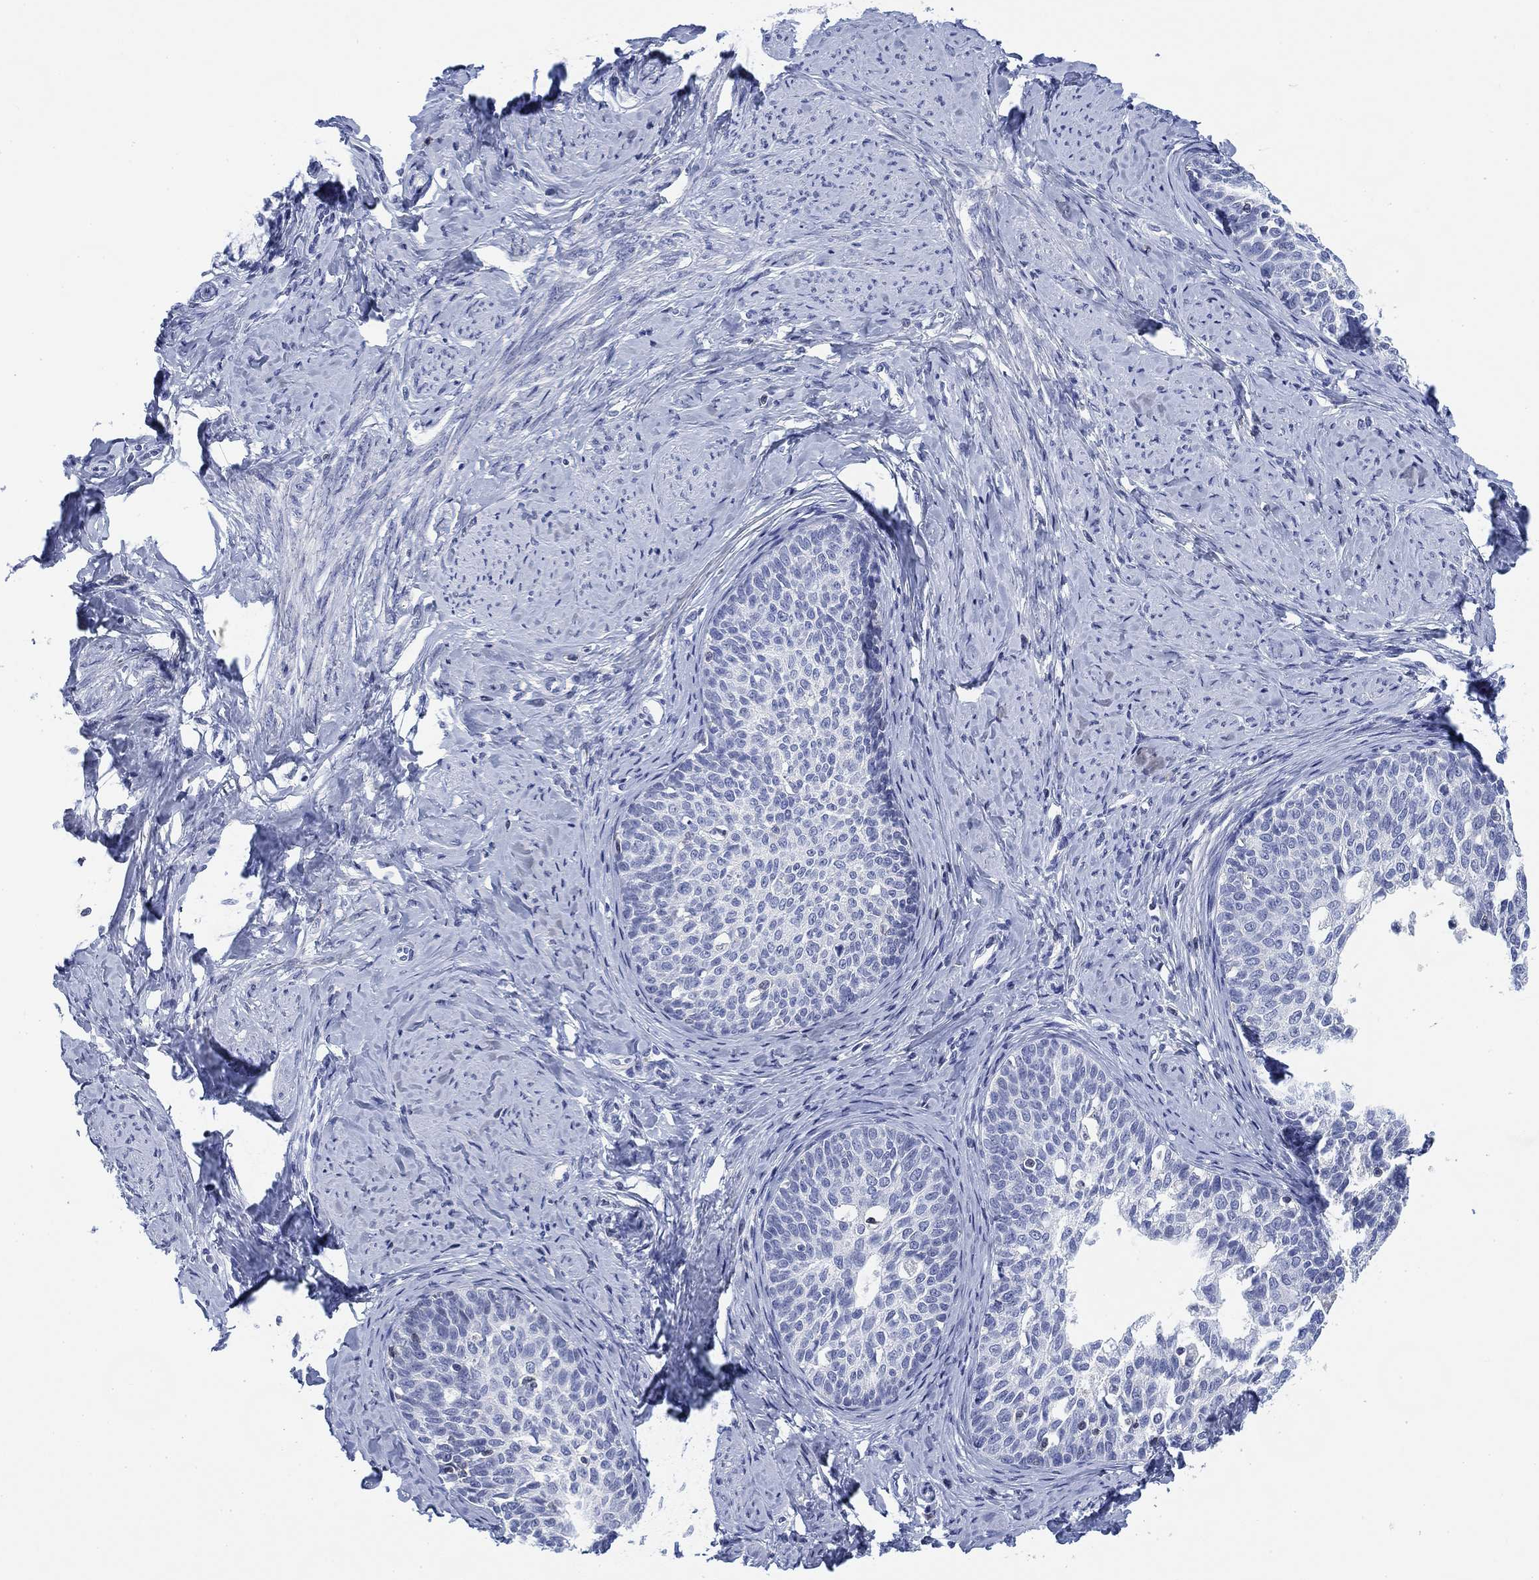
{"staining": {"intensity": "negative", "quantity": "none", "location": "none"}, "tissue": "cervical cancer", "cell_type": "Tumor cells", "image_type": "cancer", "snomed": [{"axis": "morphology", "description": "Squamous cell carcinoma, NOS"}, {"axis": "topography", "description": "Cervix"}], "caption": "Protein analysis of squamous cell carcinoma (cervical) demonstrates no significant positivity in tumor cells. (Stains: DAB immunohistochemistry (IHC) with hematoxylin counter stain, Microscopy: brightfield microscopy at high magnification).", "gene": "FYB1", "patient": {"sex": "female", "age": 51}}